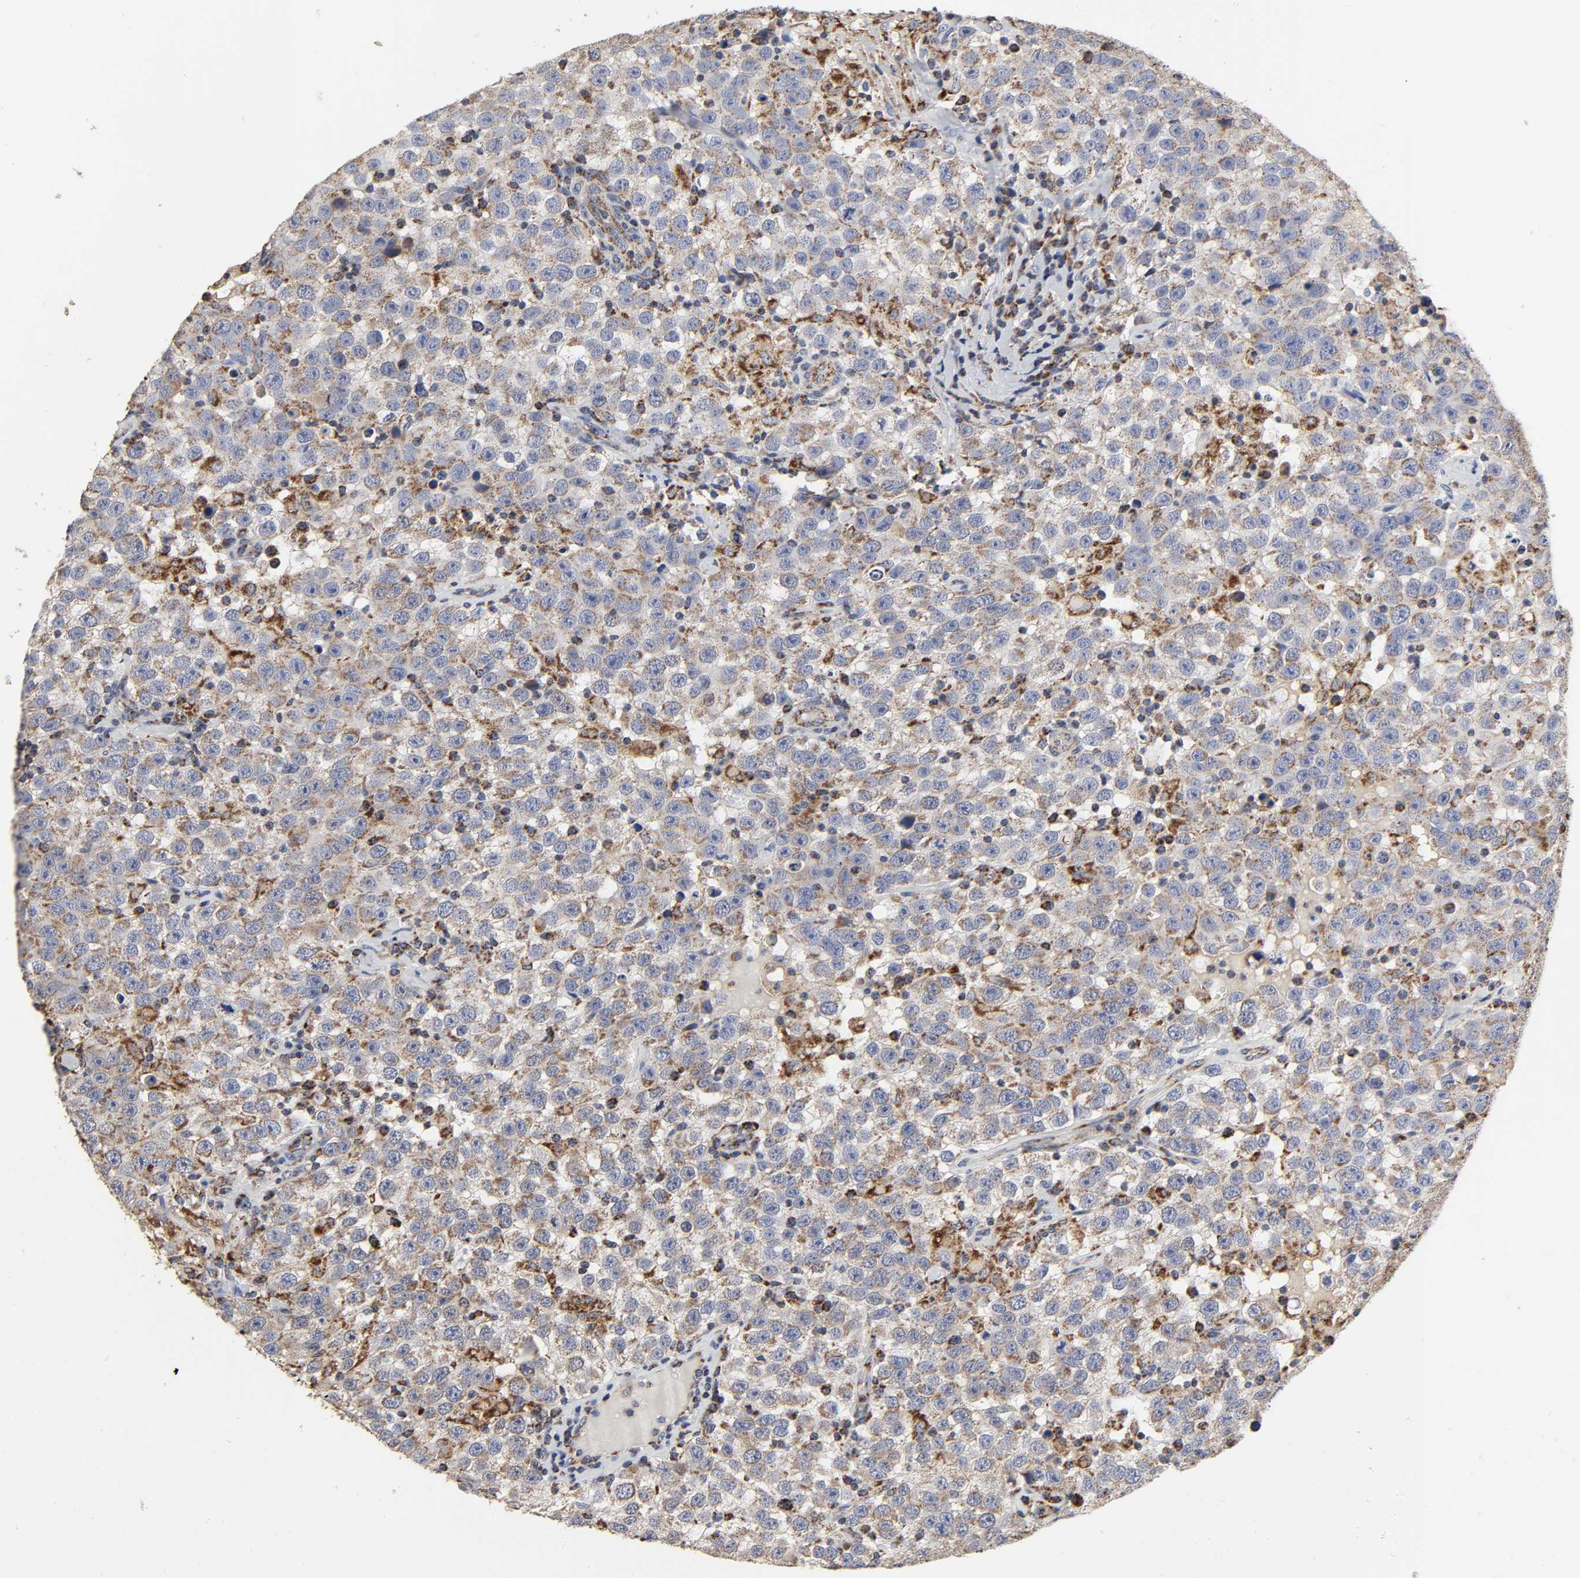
{"staining": {"intensity": "moderate", "quantity": ">75%", "location": "cytoplasmic/membranous"}, "tissue": "testis cancer", "cell_type": "Tumor cells", "image_type": "cancer", "snomed": [{"axis": "morphology", "description": "Seminoma, NOS"}, {"axis": "topography", "description": "Testis"}], "caption": "The photomicrograph demonstrates a brown stain indicating the presence of a protein in the cytoplasmic/membranous of tumor cells in testis cancer (seminoma).", "gene": "COX6B1", "patient": {"sex": "male", "age": 41}}